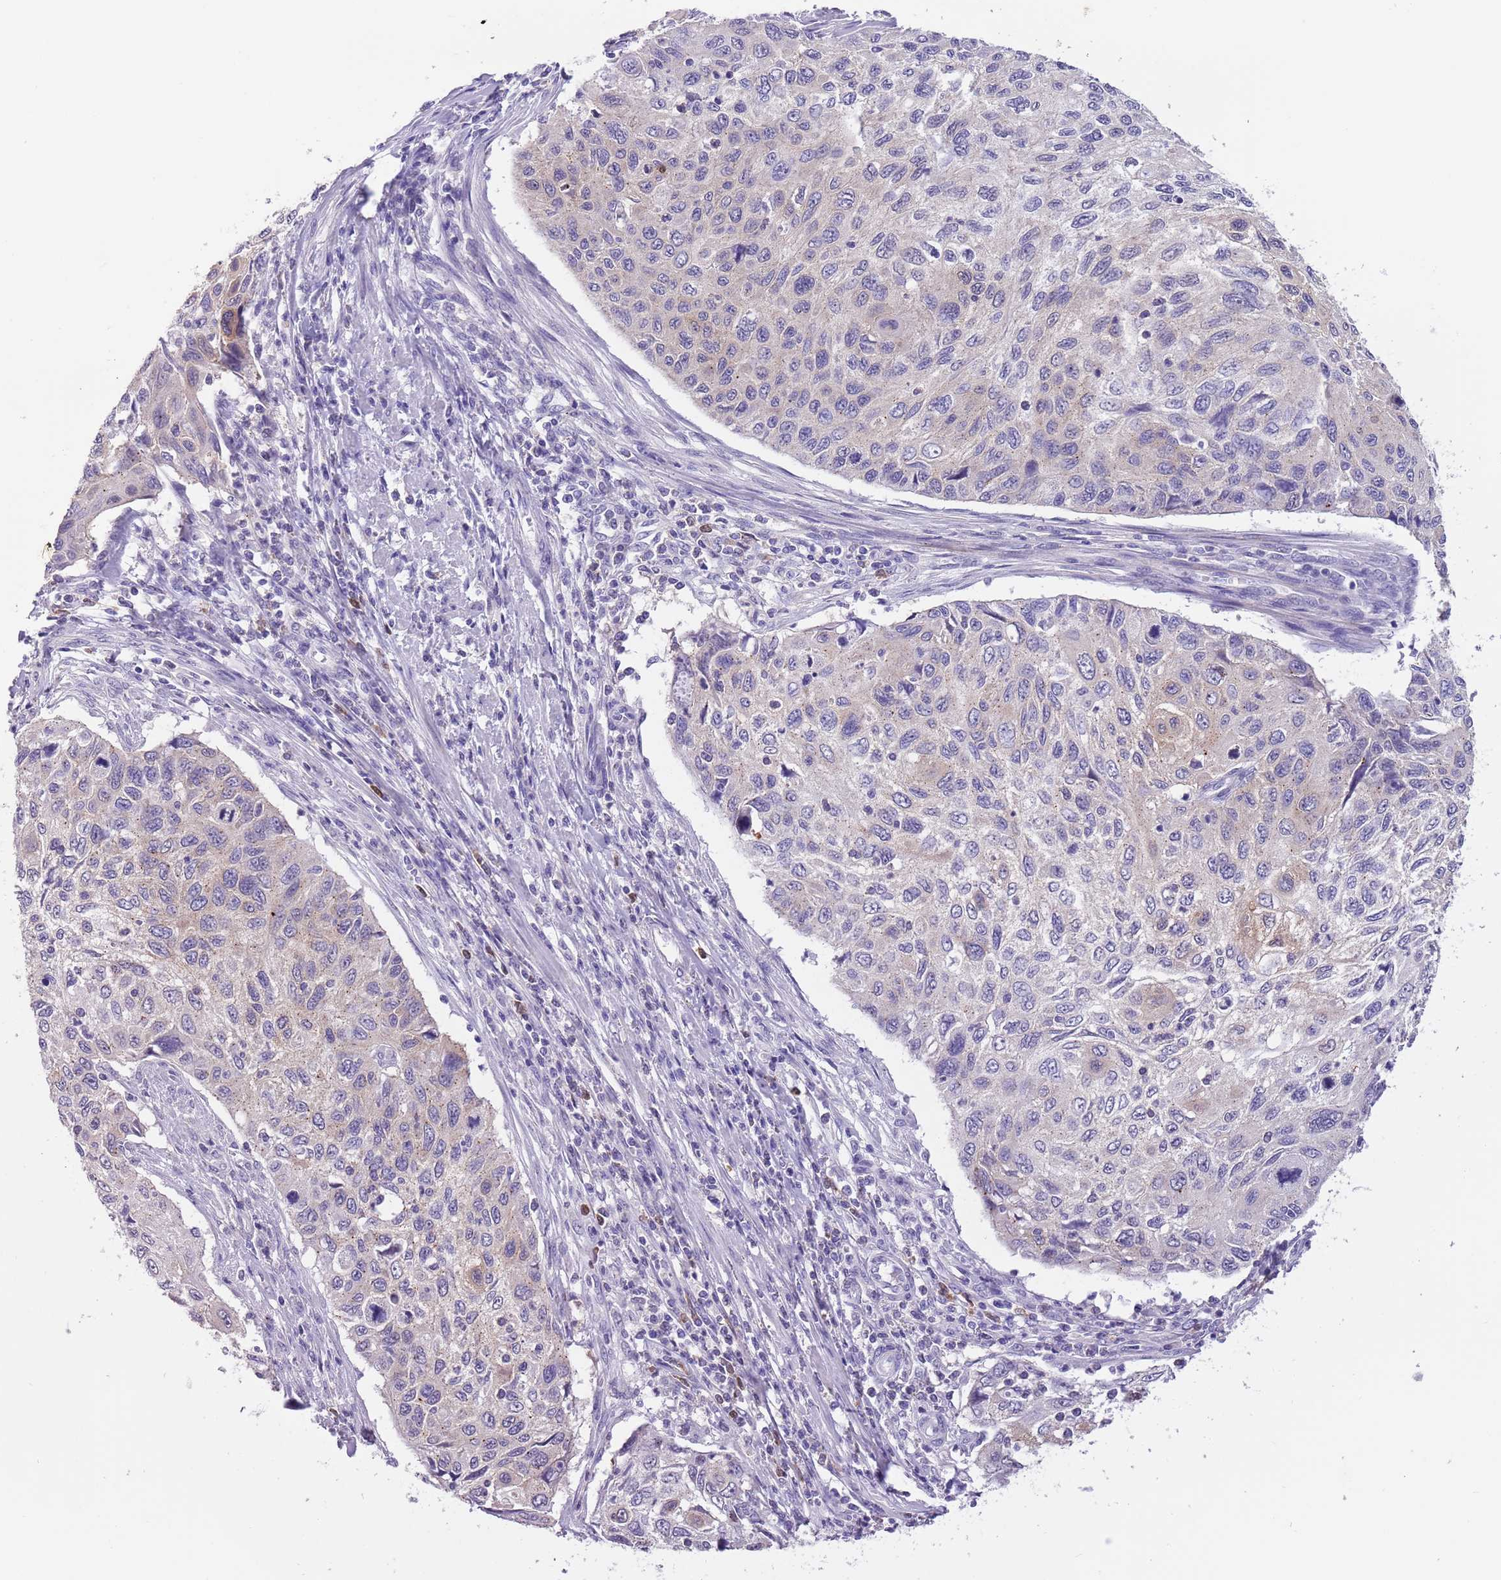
{"staining": {"intensity": "negative", "quantity": "none", "location": "none"}, "tissue": "cervical cancer", "cell_type": "Tumor cells", "image_type": "cancer", "snomed": [{"axis": "morphology", "description": "Squamous cell carcinoma, NOS"}, {"axis": "topography", "description": "Cervix"}], "caption": "Cervical cancer (squamous cell carcinoma) stained for a protein using immunohistochemistry (IHC) demonstrates no staining tumor cells.", "gene": "PFKFB2", "patient": {"sex": "female", "age": 70}}